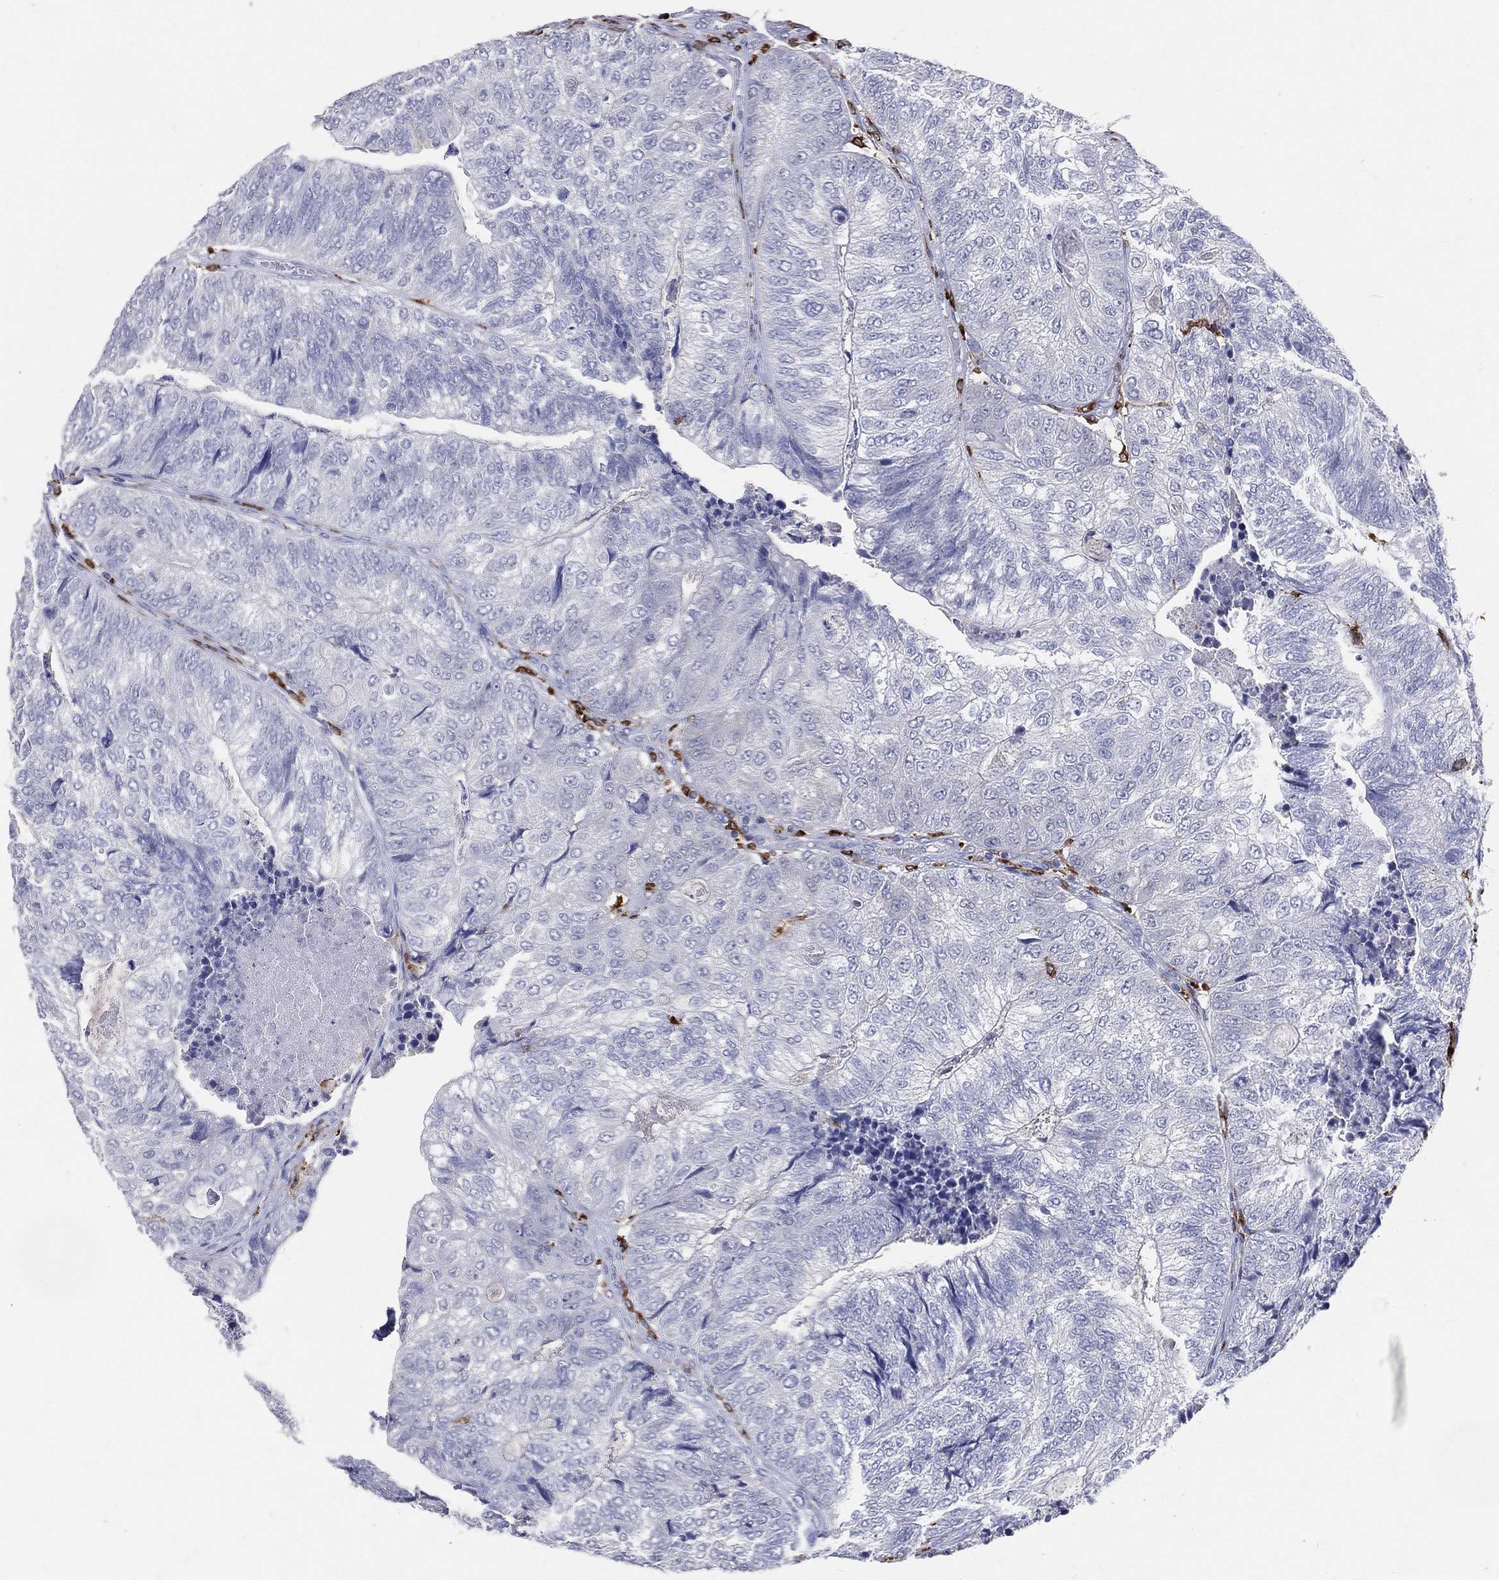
{"staining": {"intensity": "negative", "quantity": "none", "location": "none"}, "tissue": "colorectal cancer", "cell_type": "Tumor cells", "image_type": "cancer", "snomed": [{"axis": "morphology", "description": "Adenocarcinoma, NOS"}, {"axis": "topography", "description": "Colon"}], "caption": "Immunohistochemistry (IHC) micrograph of adenocarcinoma (colorectal) stained for a protein (brown), which reveals no expression in tumor cells.", "gene": "CD74", "patient": {"sex": "female", "age": 67}}